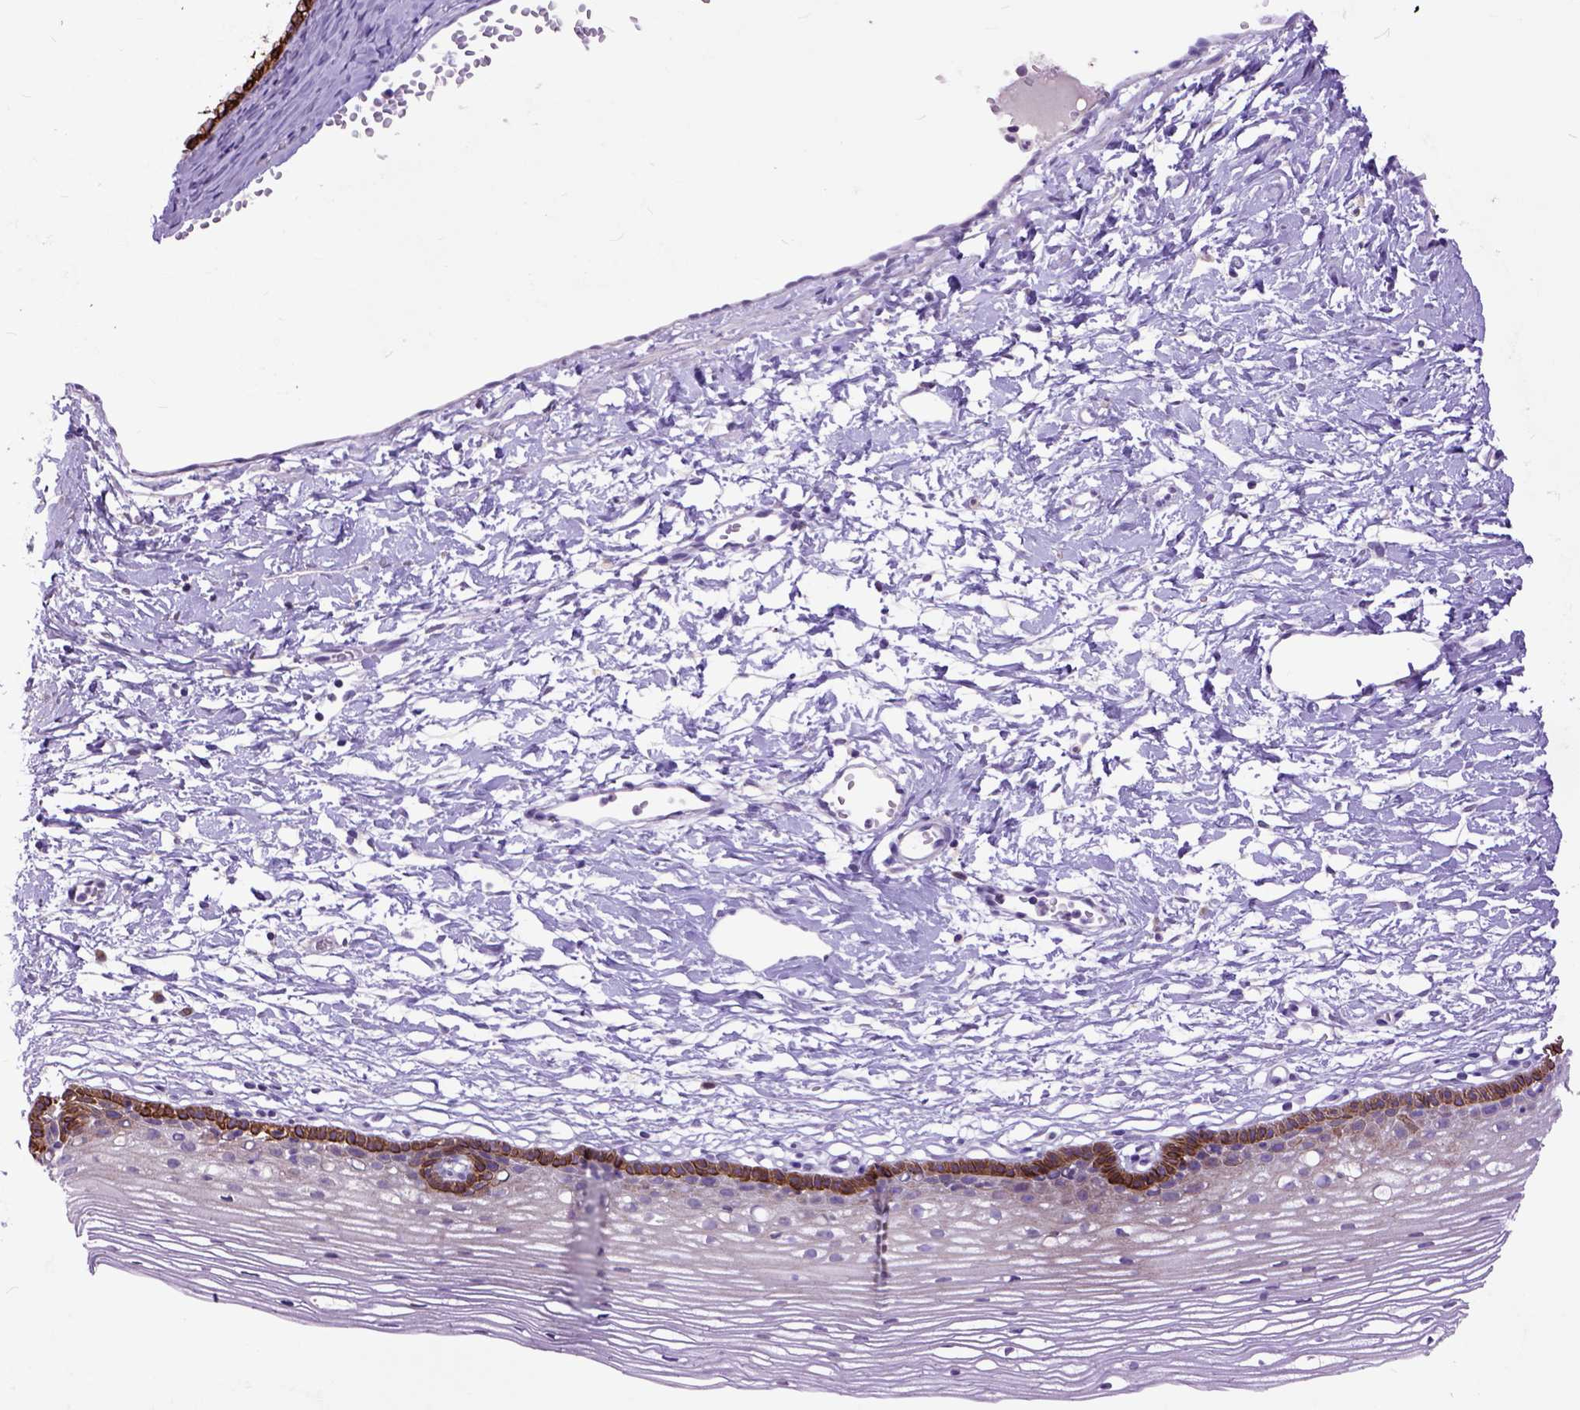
{"staining": {"intensity": "strong", "quantity": ">75%", "location": "cytoplasmic/membranous"}, "tissue": "cervix", "cell_type": "Glandular cells", "image_type": "normal", "snomed": [{"axis": "morphology", "description": "Normal tissue, NOS"}, {"axis": "topography", "description": "Cervix"}], "caption": "Immunohistochemical staining of normal human cervix demonstrates strong cytoplasmic/membranous protein expression in about >75% of glandular cells.", "gene": "RAB25", "patient": {"sex": "female", "age": 40}}